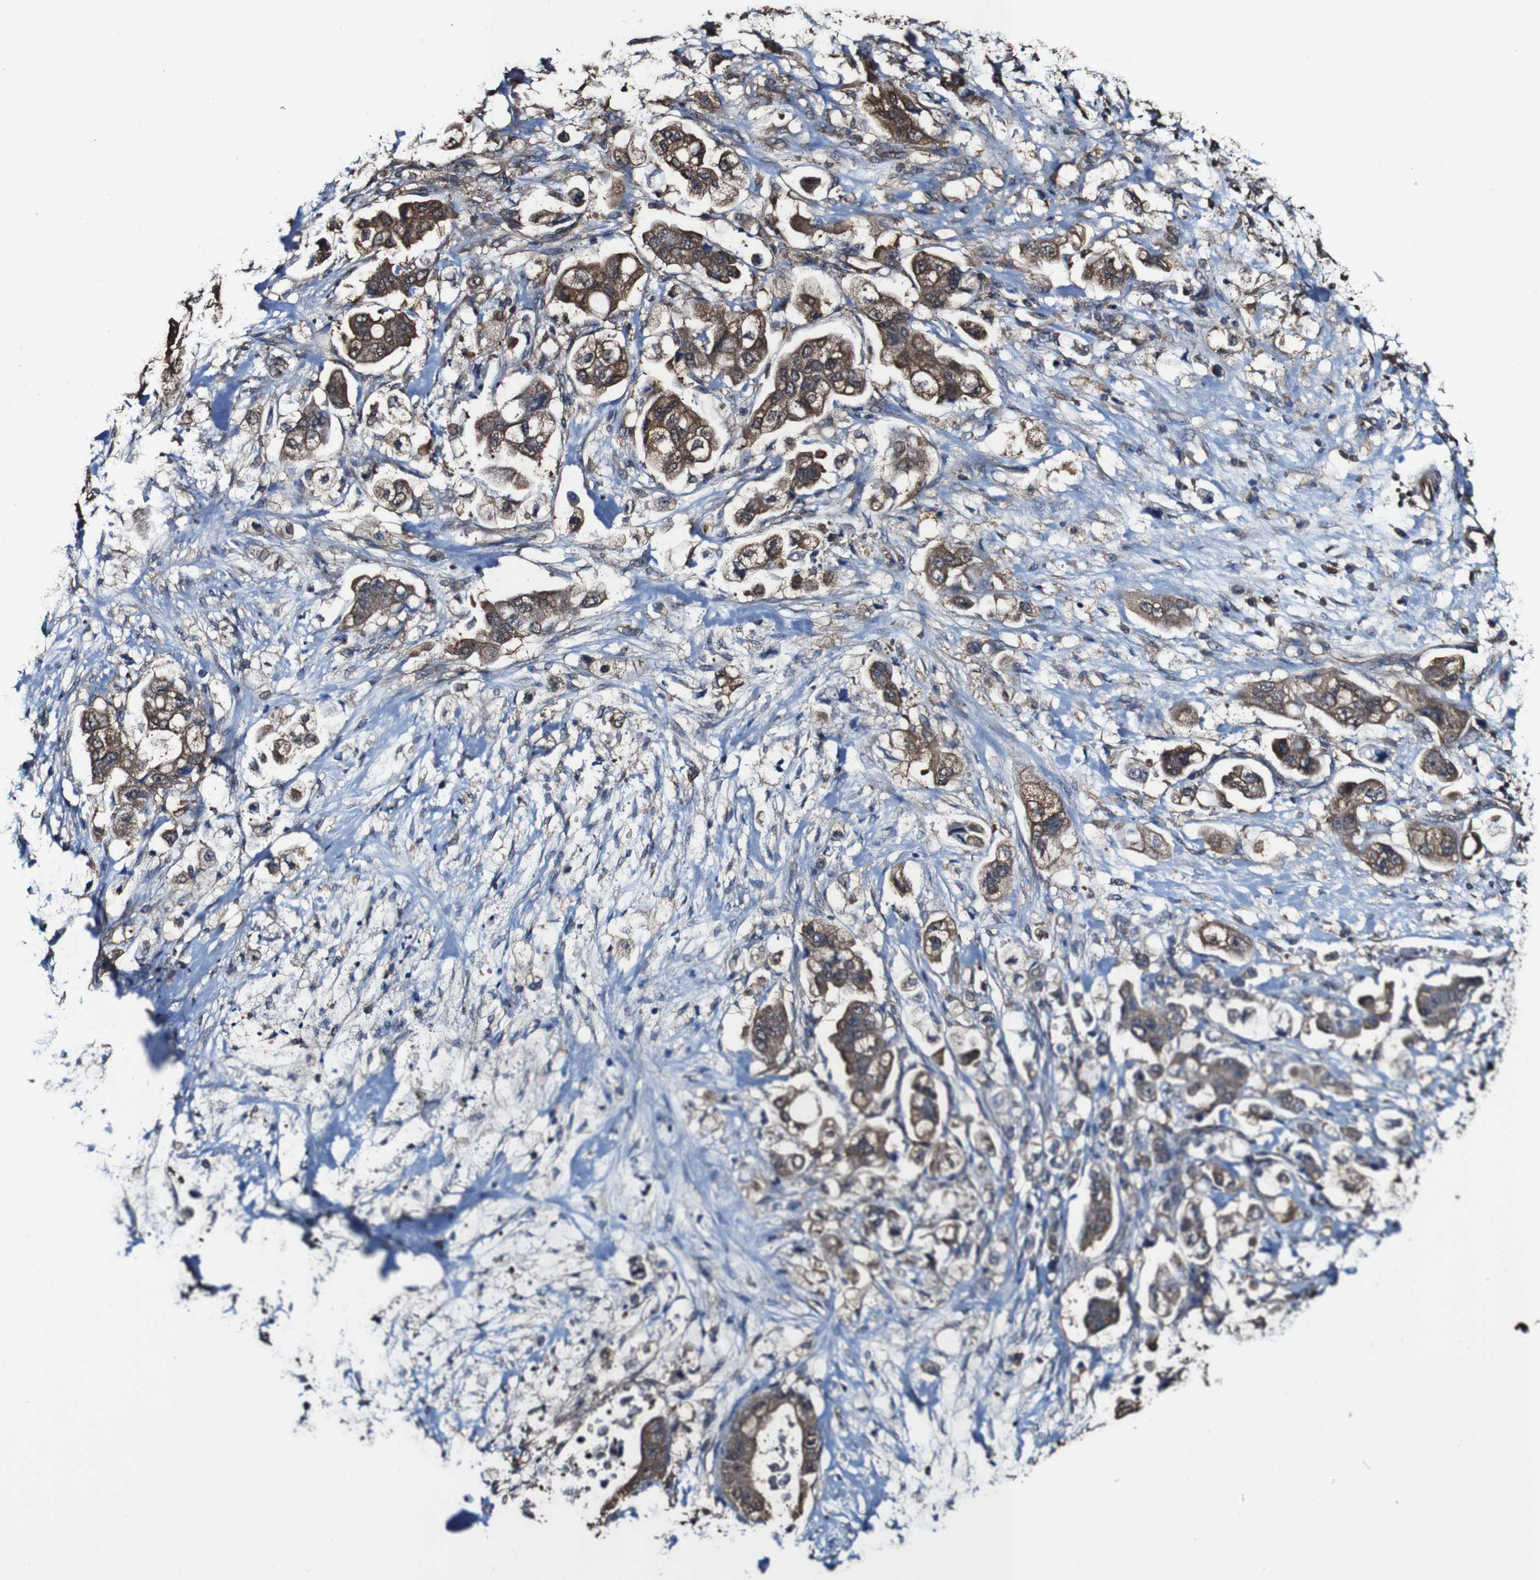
{"staining": {"intensity": "moderate", "quantity": ">75%", "location": "cytoplasmic/membranous"}, "tissue": "stomach cancer", "cell_type": "Tumor cells", "image_type": "cancer", "snomed": [{"axis": "morphology", "description": "Adenocarcinoma, NOS"}, {"axis": "topography", "description": "Stomach"}], "caption": "Protein staining displays moderate cytoplasmic/membranous expression in approximately >75% of tumor cells in stomach cancer (adenocarcinoma).", "gene": "PTPRR", "patient": {"sex": "male", "age": 62}}